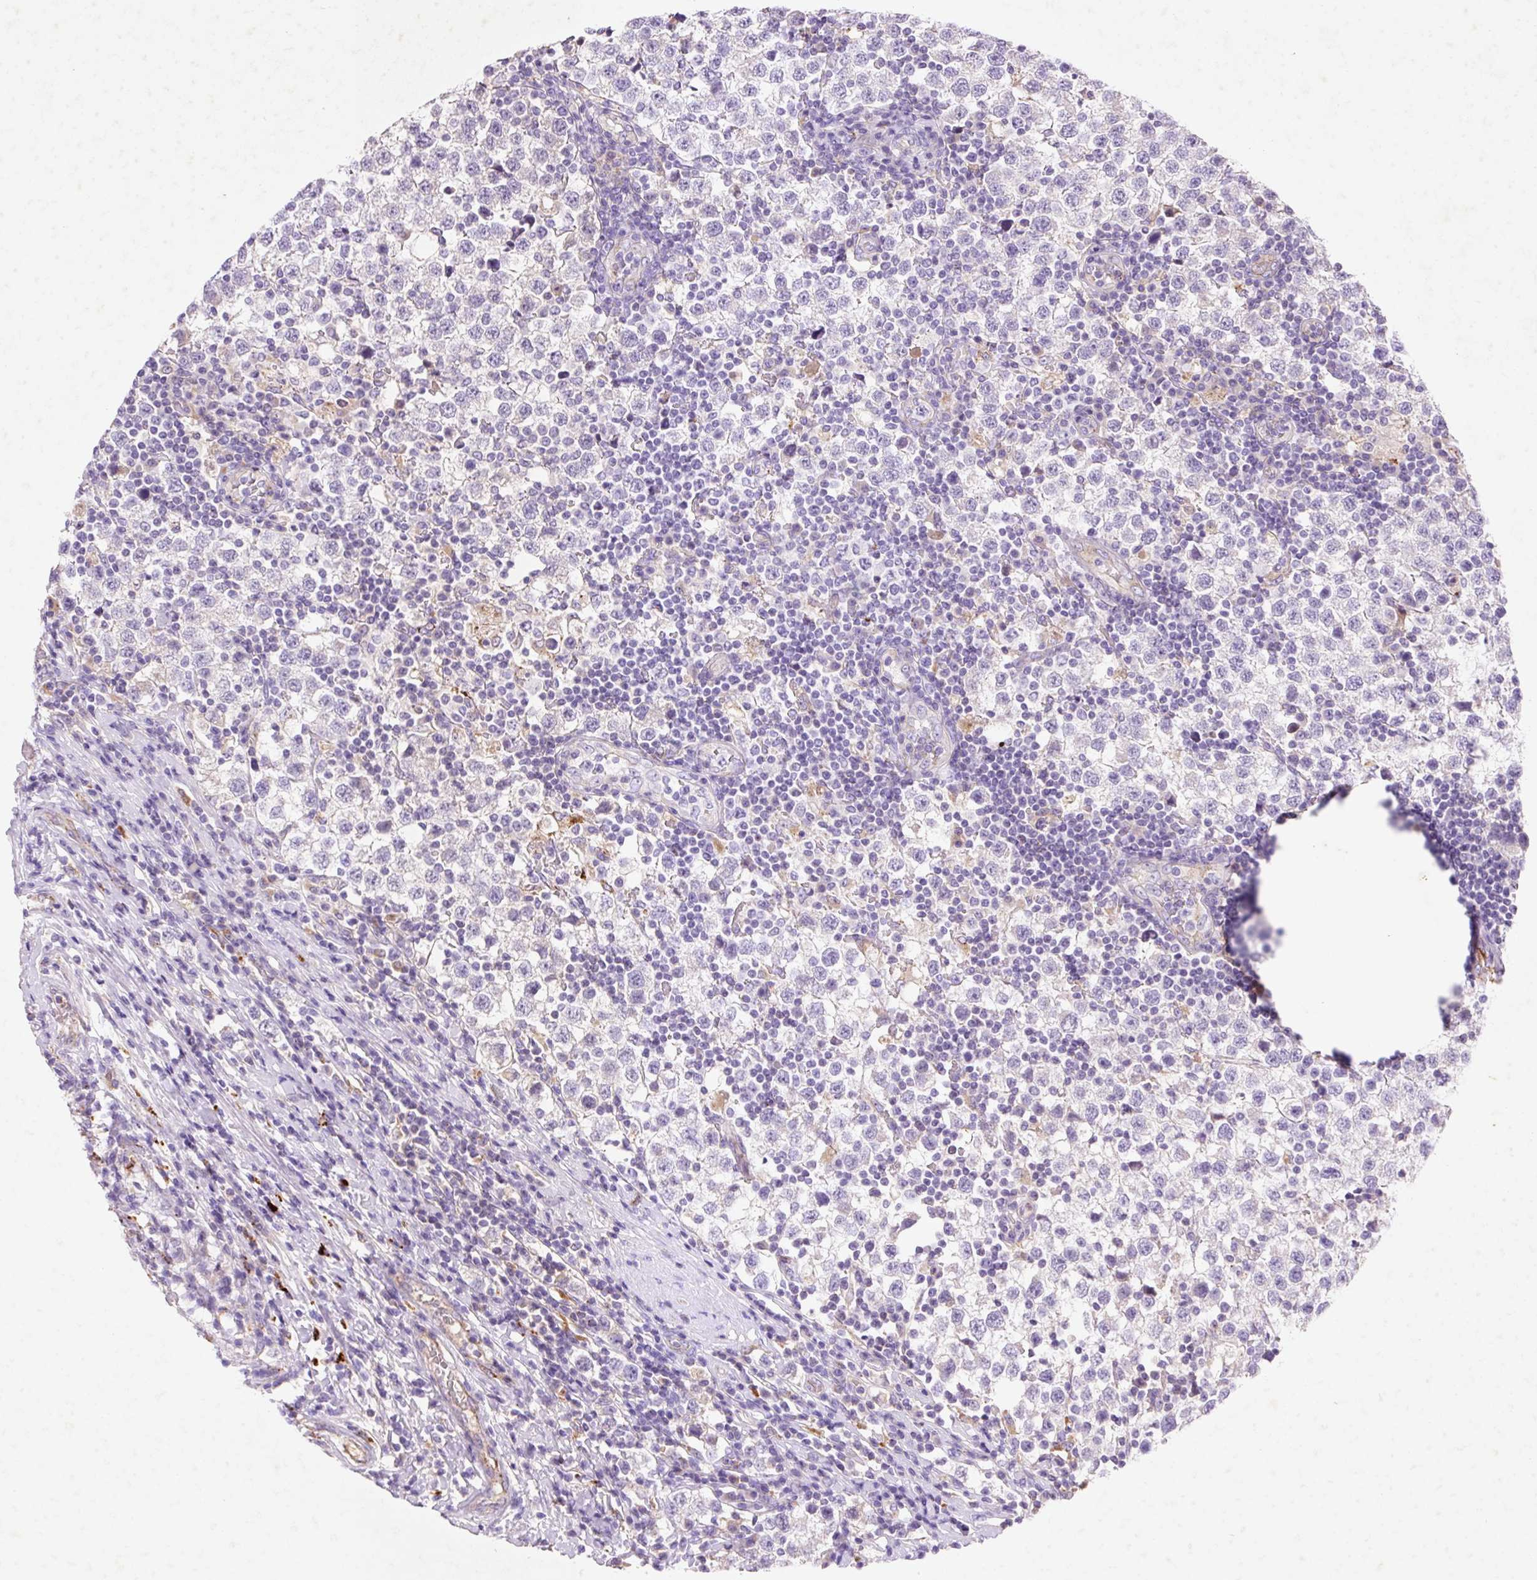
{"staining": {"intensity": "negative", "quantity": "none", "location": "none"}, "tissue": "testis cancer", "cell_type": "Tumor cells", "image_type": "cancer", "snomed": [{"axis": "morphology", "description": "Seminoma, NOS"}, {"axis": "topography", "description": "Testis"}], "caption": "Immunohistochemistry (IHC) photomicrograph of neoplastic tissue: human seminoma (testis) stained with DAB (3,3'-diaminobenzidine) displays no significant protein expression in tumor cells.", "gene": "HEXA", "patient": {"sex": "male", "age": 34}}